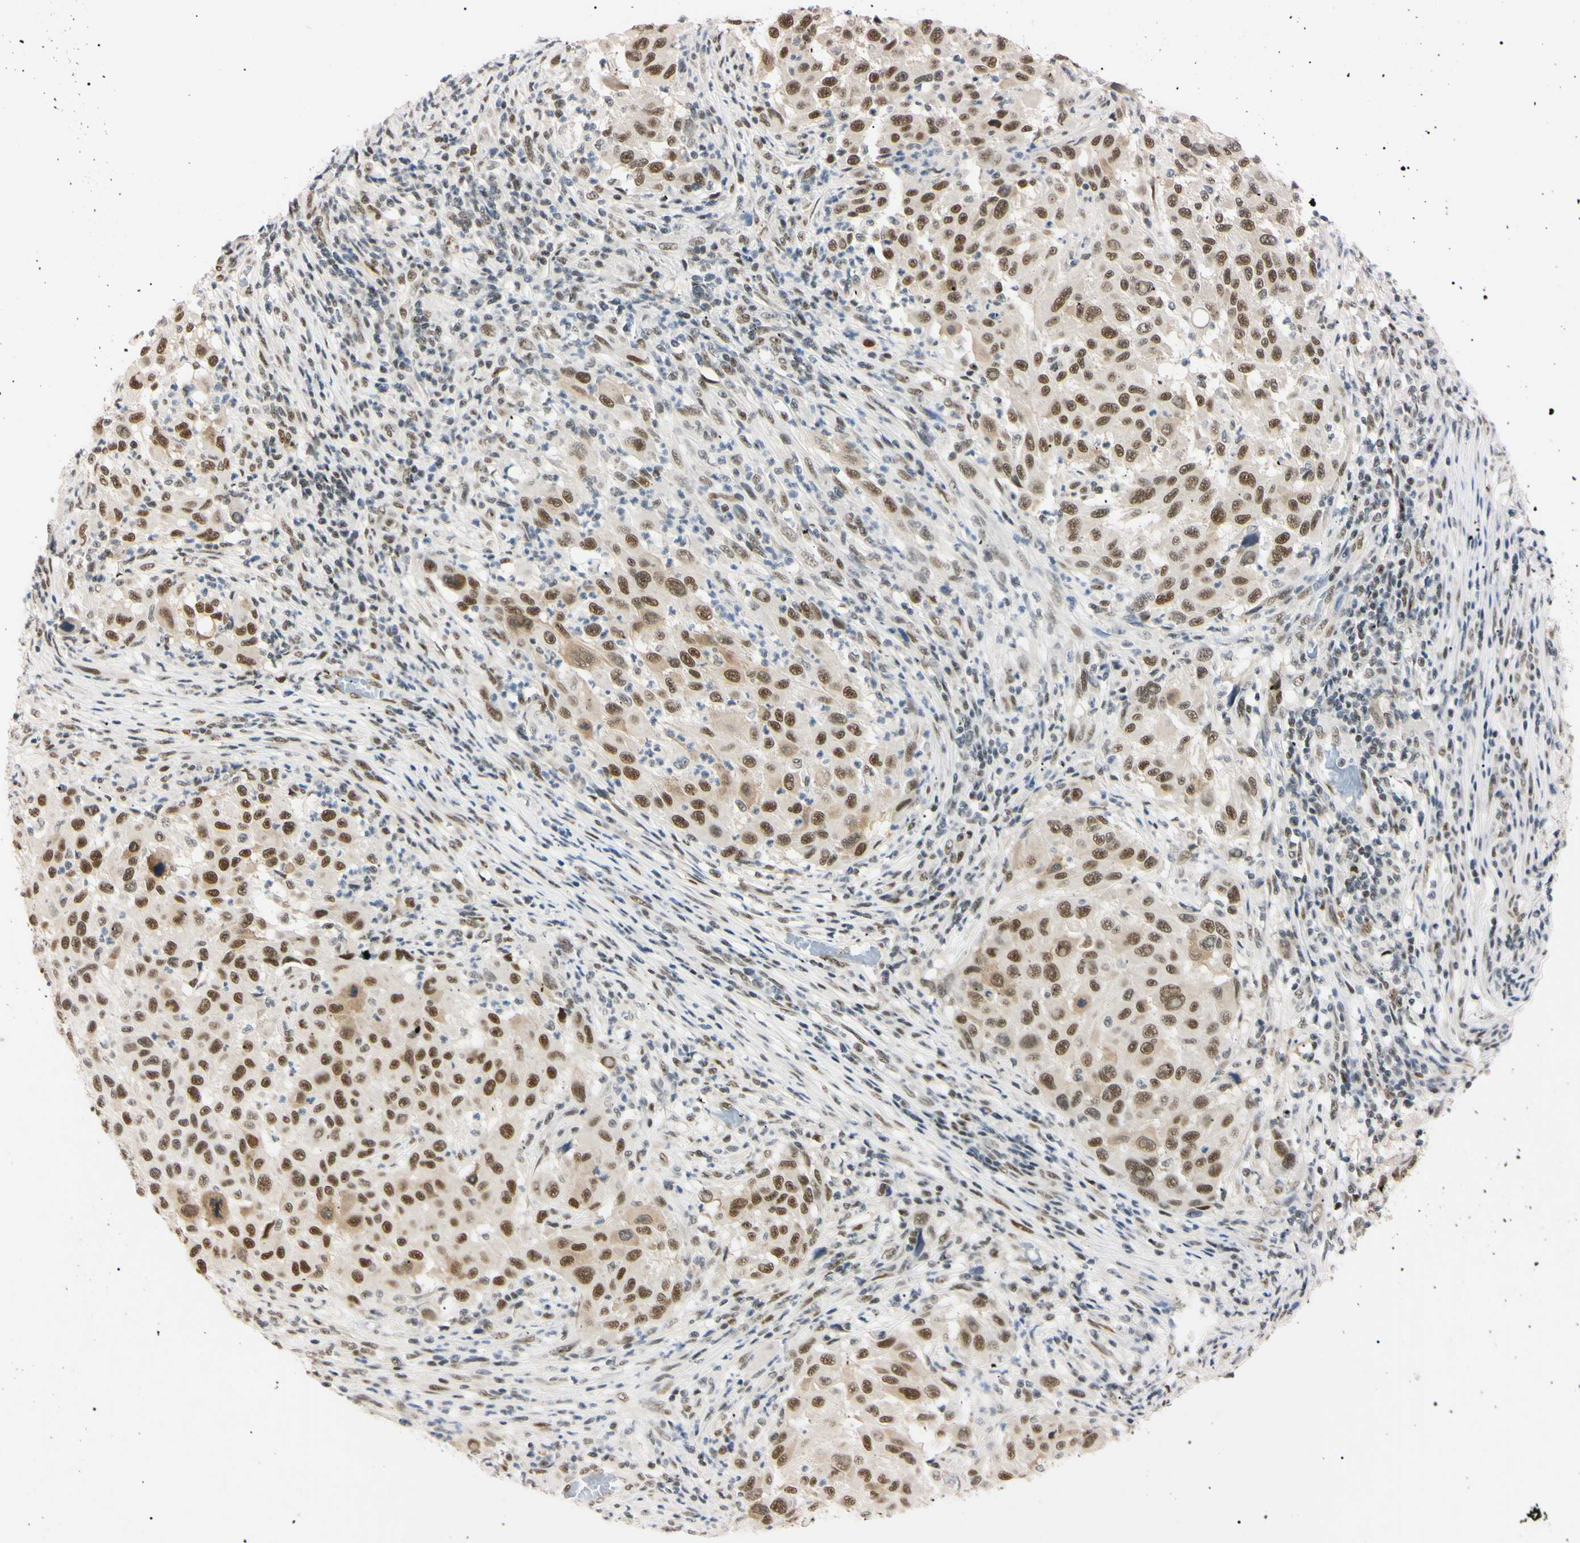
{"staining": {"intensity": "strong", "quantity": ">75%", "location": "nuclear"}, "tissue": "melanoma", "cell_type": "Tumor cells", "image_type": "cancer", "snomed": [{"axis": "morphology", "description": "Malignant melanoma, Metastatic site"}, {"axis": "topography", "description": "Lymph node"}], "caption": "IHC staining of malignant melanoma (metastatic site), which shows high levels of strong nuclear staining in about >75% of tumor cells indicating strong nuclear protein positivity. The staining was performed using DAB (3,3'-diaminobenzidine) (brown) for protein detection and nuclei were counterstained in hematoxylin (blue).", "gene": "ZNF134", "patient": {"sex": "male", "age": 61}}